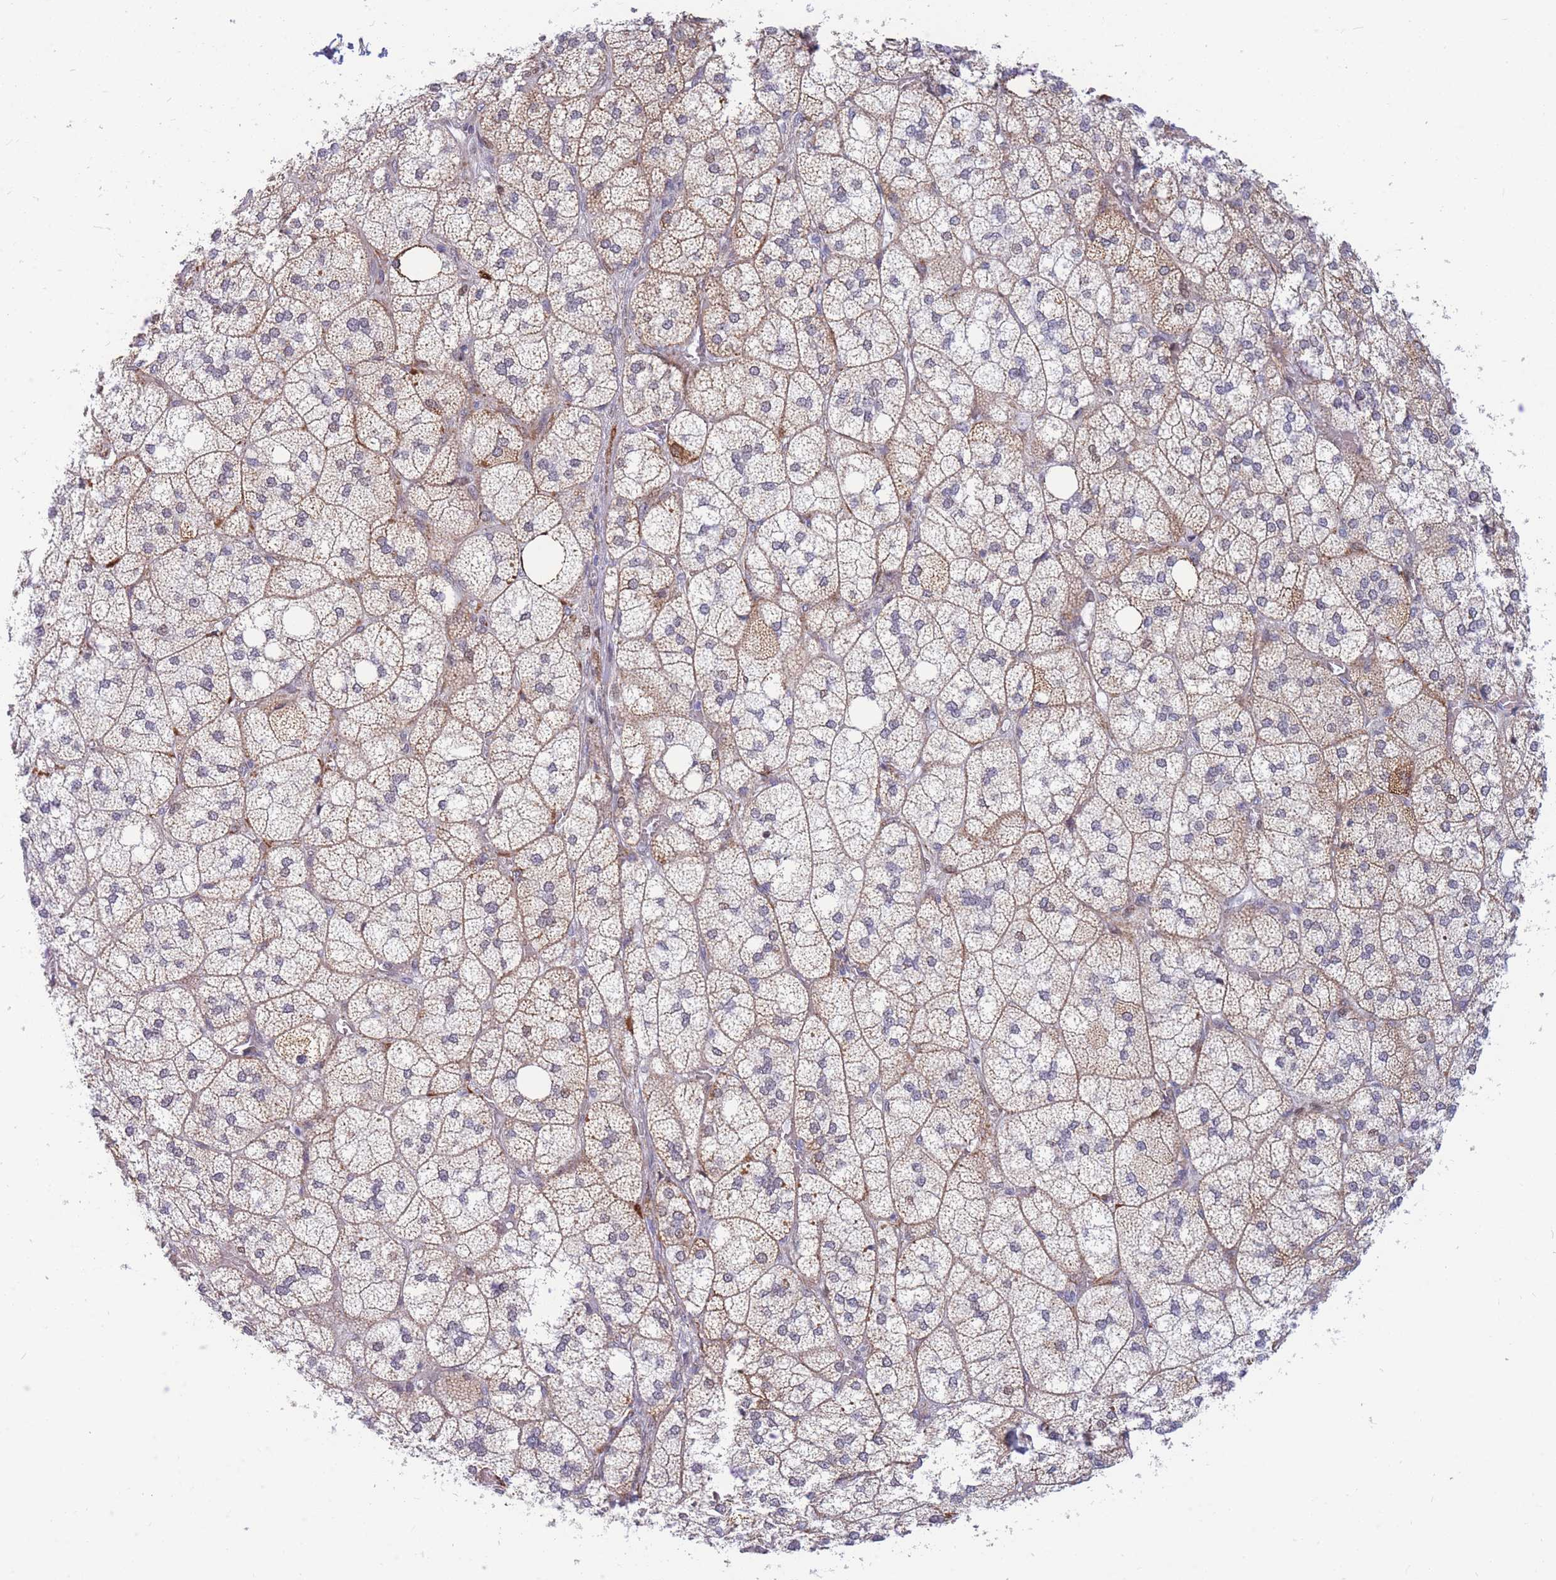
{"staining": {"intensity": "strong", "quantity": "25%-75%", "location": "cytoplasmic/membranous"}, "tissue": "adrenal gland", "cell_type": "Glandular cells", "image_type": "normal", "snomed": [{"axis": "morphology", "description": "Normal tissue, NOS"}, {"axis": "topography", "description": "Adrenal gland"}], "caption": "Approximately 25%-75% of glandular cells in benign human adrenal gland reveal strong cytoplasmic/membranous protein expression as visualized by brown immunohistochemical staining.", "gene": "HSPE1", "patient": {"sex": "male", "age": 61}}